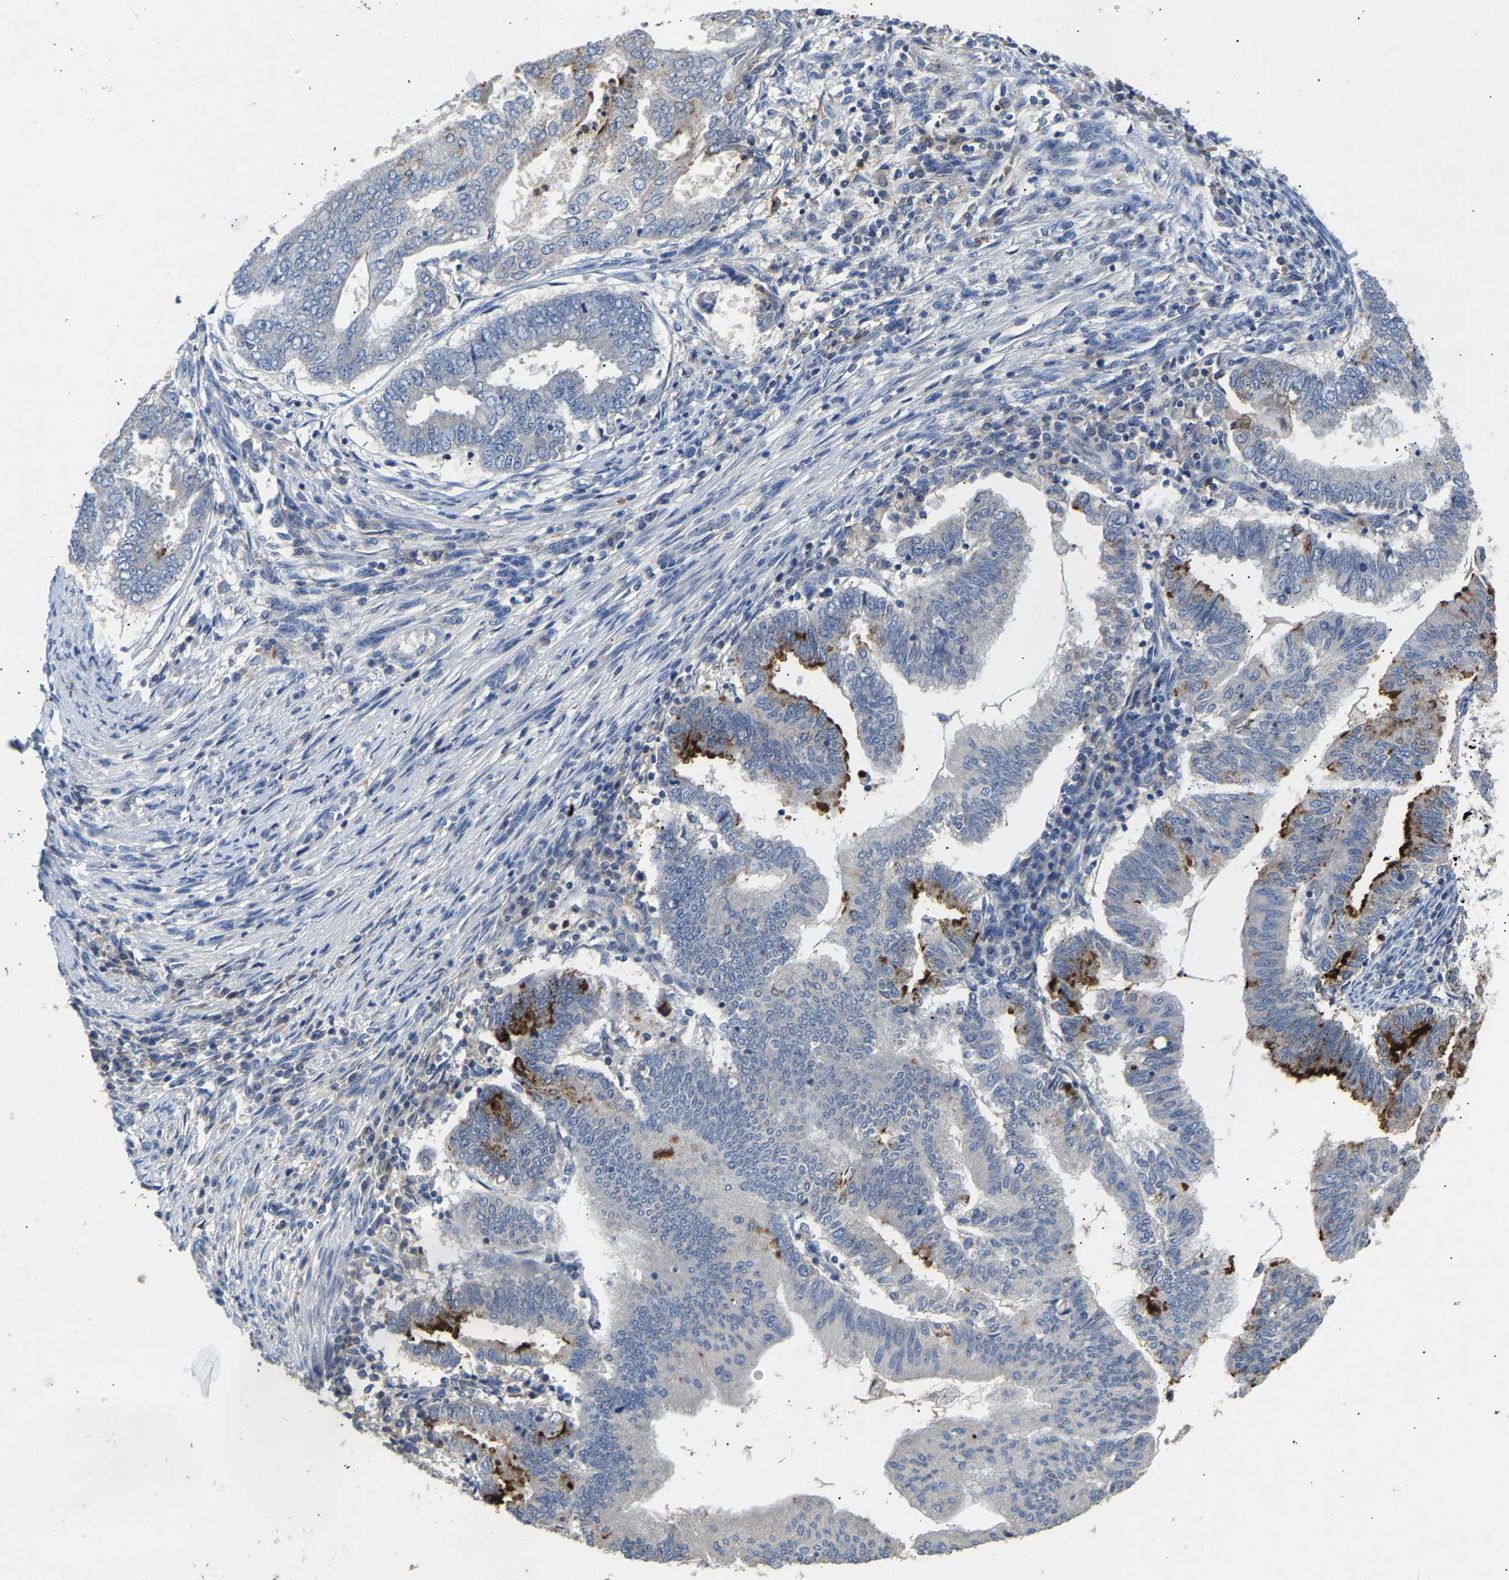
{"staining": {"intensity": "strong", "quantity": "25%-75%", "location": "cytoplasmic/membranous"}, "tissue": "endometrial cancer", "cell_type": "Tumor cells", "image_type": "cancer", "snomed": [{"axis": "morphology", "description": "Polyp, NOS"}, {"axis": "morphology", "description": "Adenocarcinoma, NOS"}, {"axis": "morphology", "description": "Adenoma, NOS"}, {"axis": "topography", "description": "Endometrium"}], "caption": "Strong cytoplasmic/membranous staining for a protein is seen in about 25%-75% of tumor cells of endometrial adenocarcinoma using immunohistochemistry (IHC).", "gene": "CCDC171", "patient": {"sex": "female", "age": 79}}